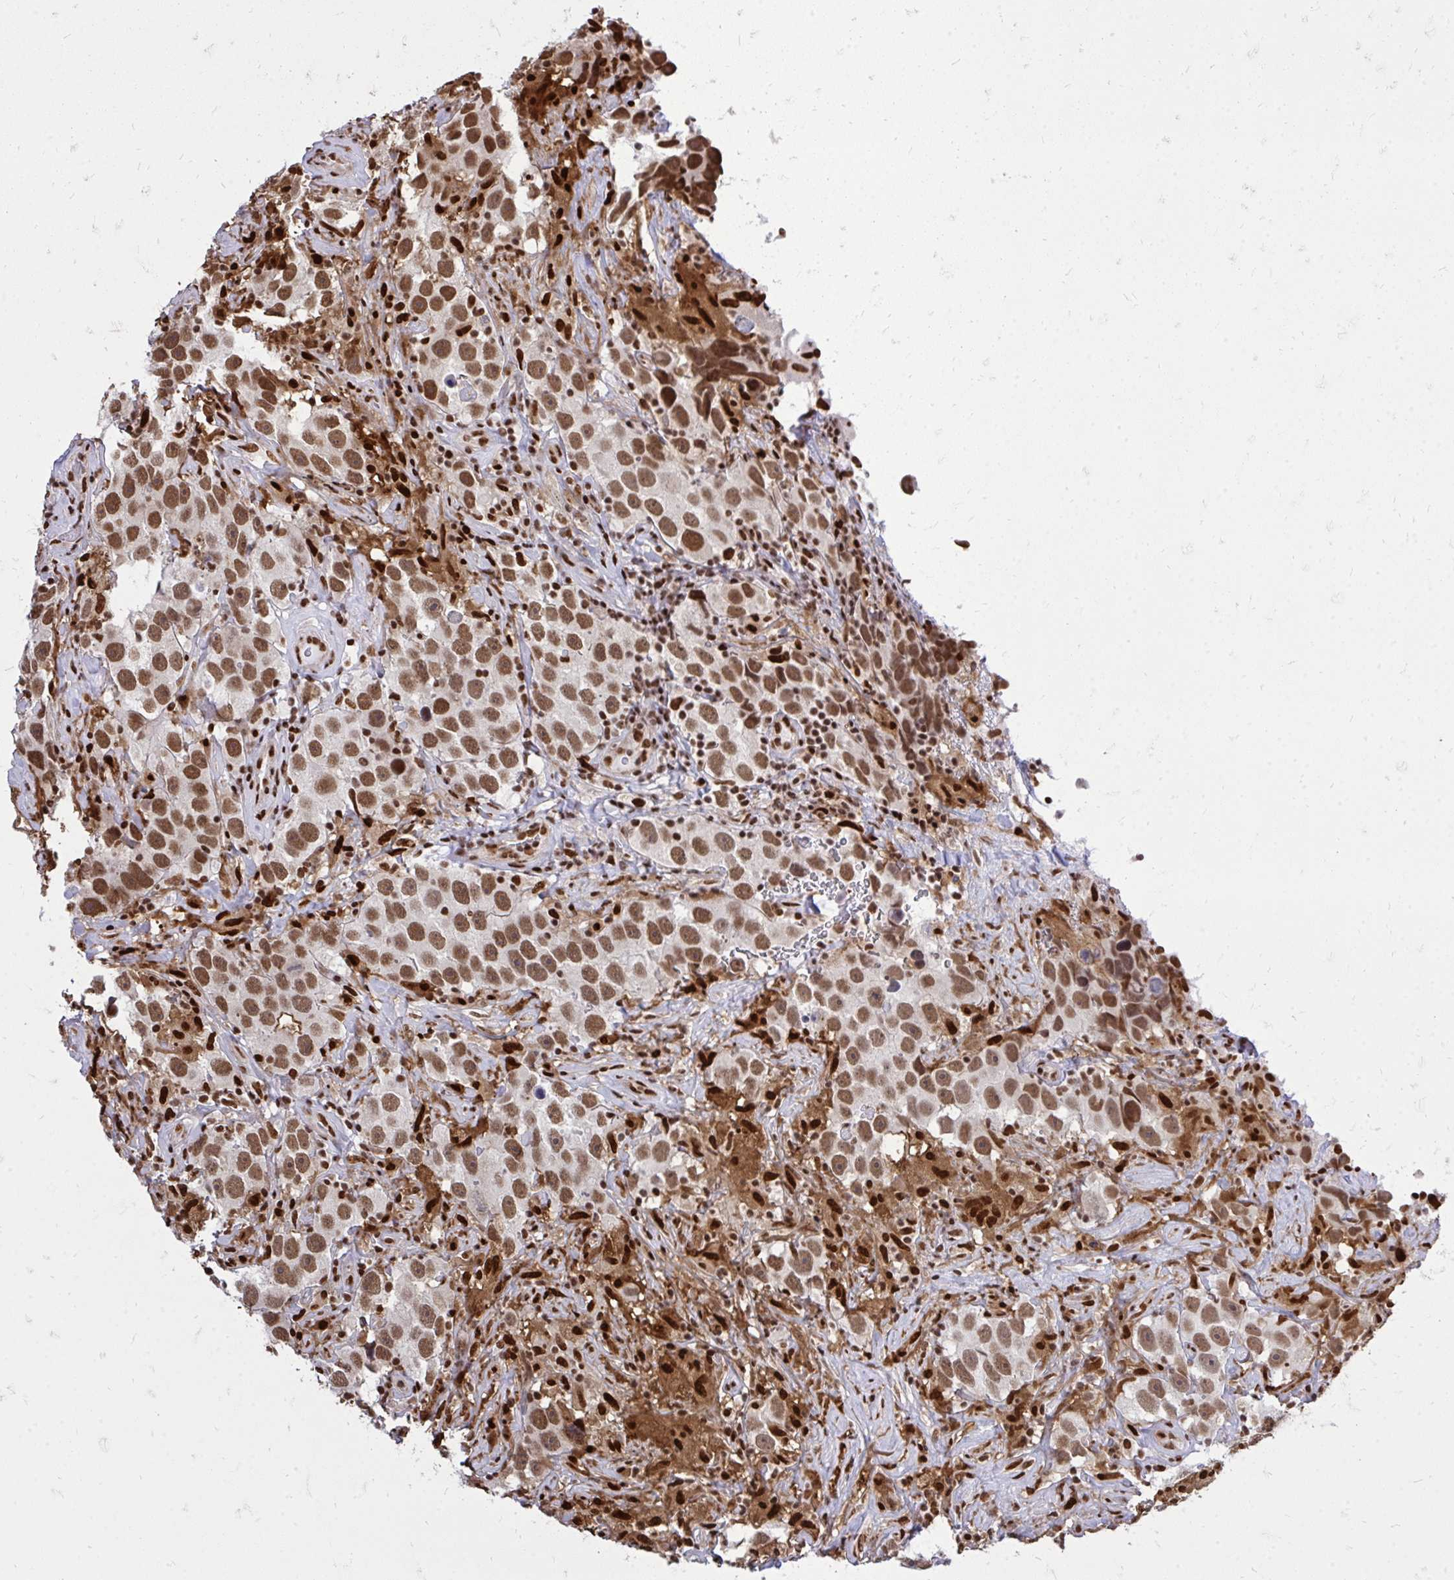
{"staining": {"intensity": "moderate", "quantity": ">75%", "location": "nuclear"}, "tissue": "testis cancer", "cell_type": "Tumor cells", "image_type": "cancer", "snomed": [{"axis": "morphology", "description": "Seminoma, NOS"}, {"axis": "topography", "description": "Testis"}], "caption": "There is medium levels of moderate nuclear staining in tumor cells of seminoma (testis), as demonstrated by immunohistochemical staining (brown color).", "gene": "TBL1Y", "patient": {"sex": "male", "age": 49}}